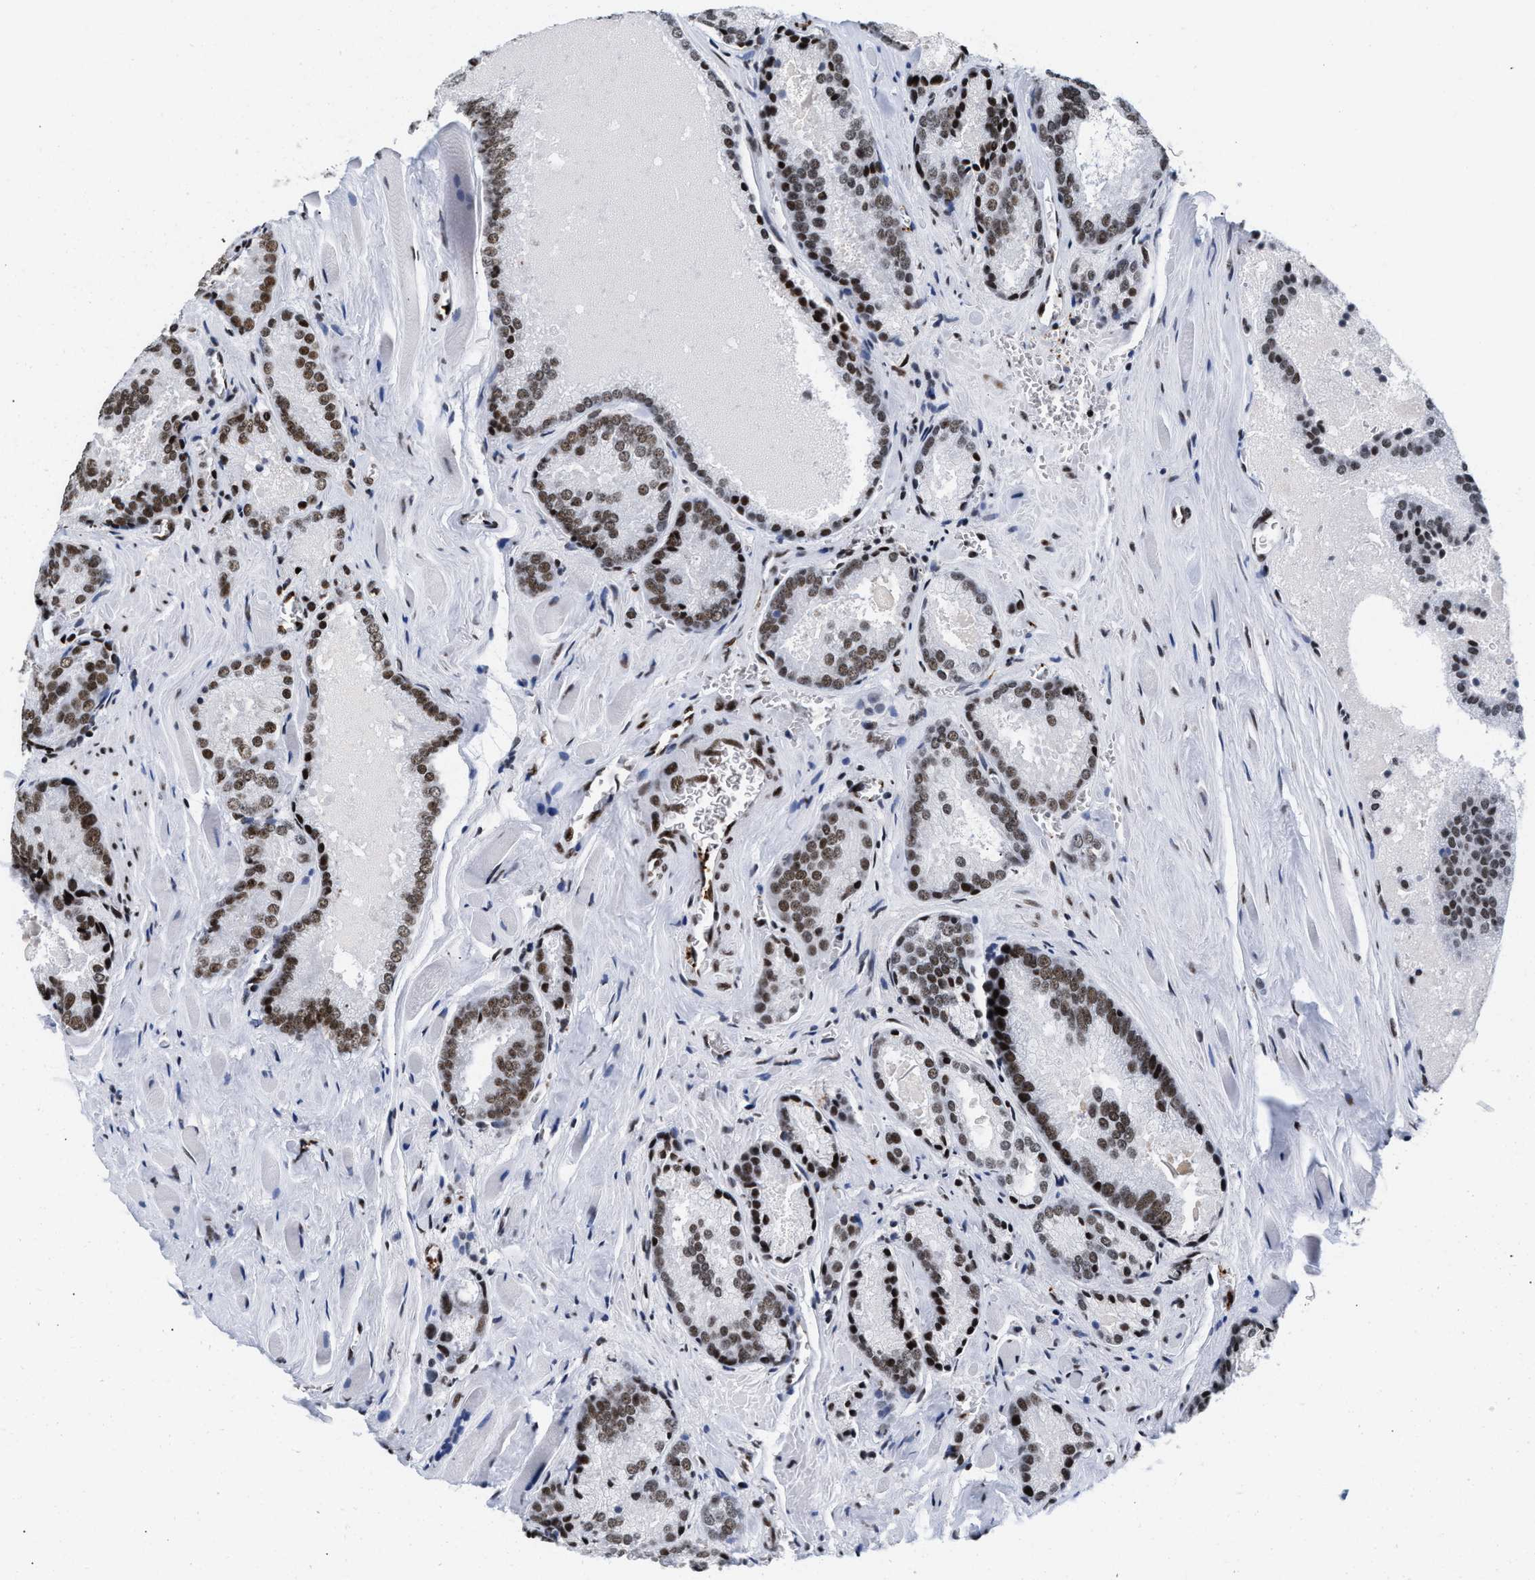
{"staining": {"intensity": "moderate", "quantity": ">75%", "location": "nuclear"}, "tissue": "prostate cancer", "cell_type": "Tumor cells", "image_type": "cancer", "snomed": [{"axis": "morphology", "description": "Adenocarcinoma, Low grade"}, {"axis": "topography", "description": "Prostate"}], "caption": "Prostate cancer stained with a brown dye demonstrates moderate nuclear positive positivity in about >75% of tumor cells.", "gene": "RAD21", "patient": {"sex": "male", "age": 64}}